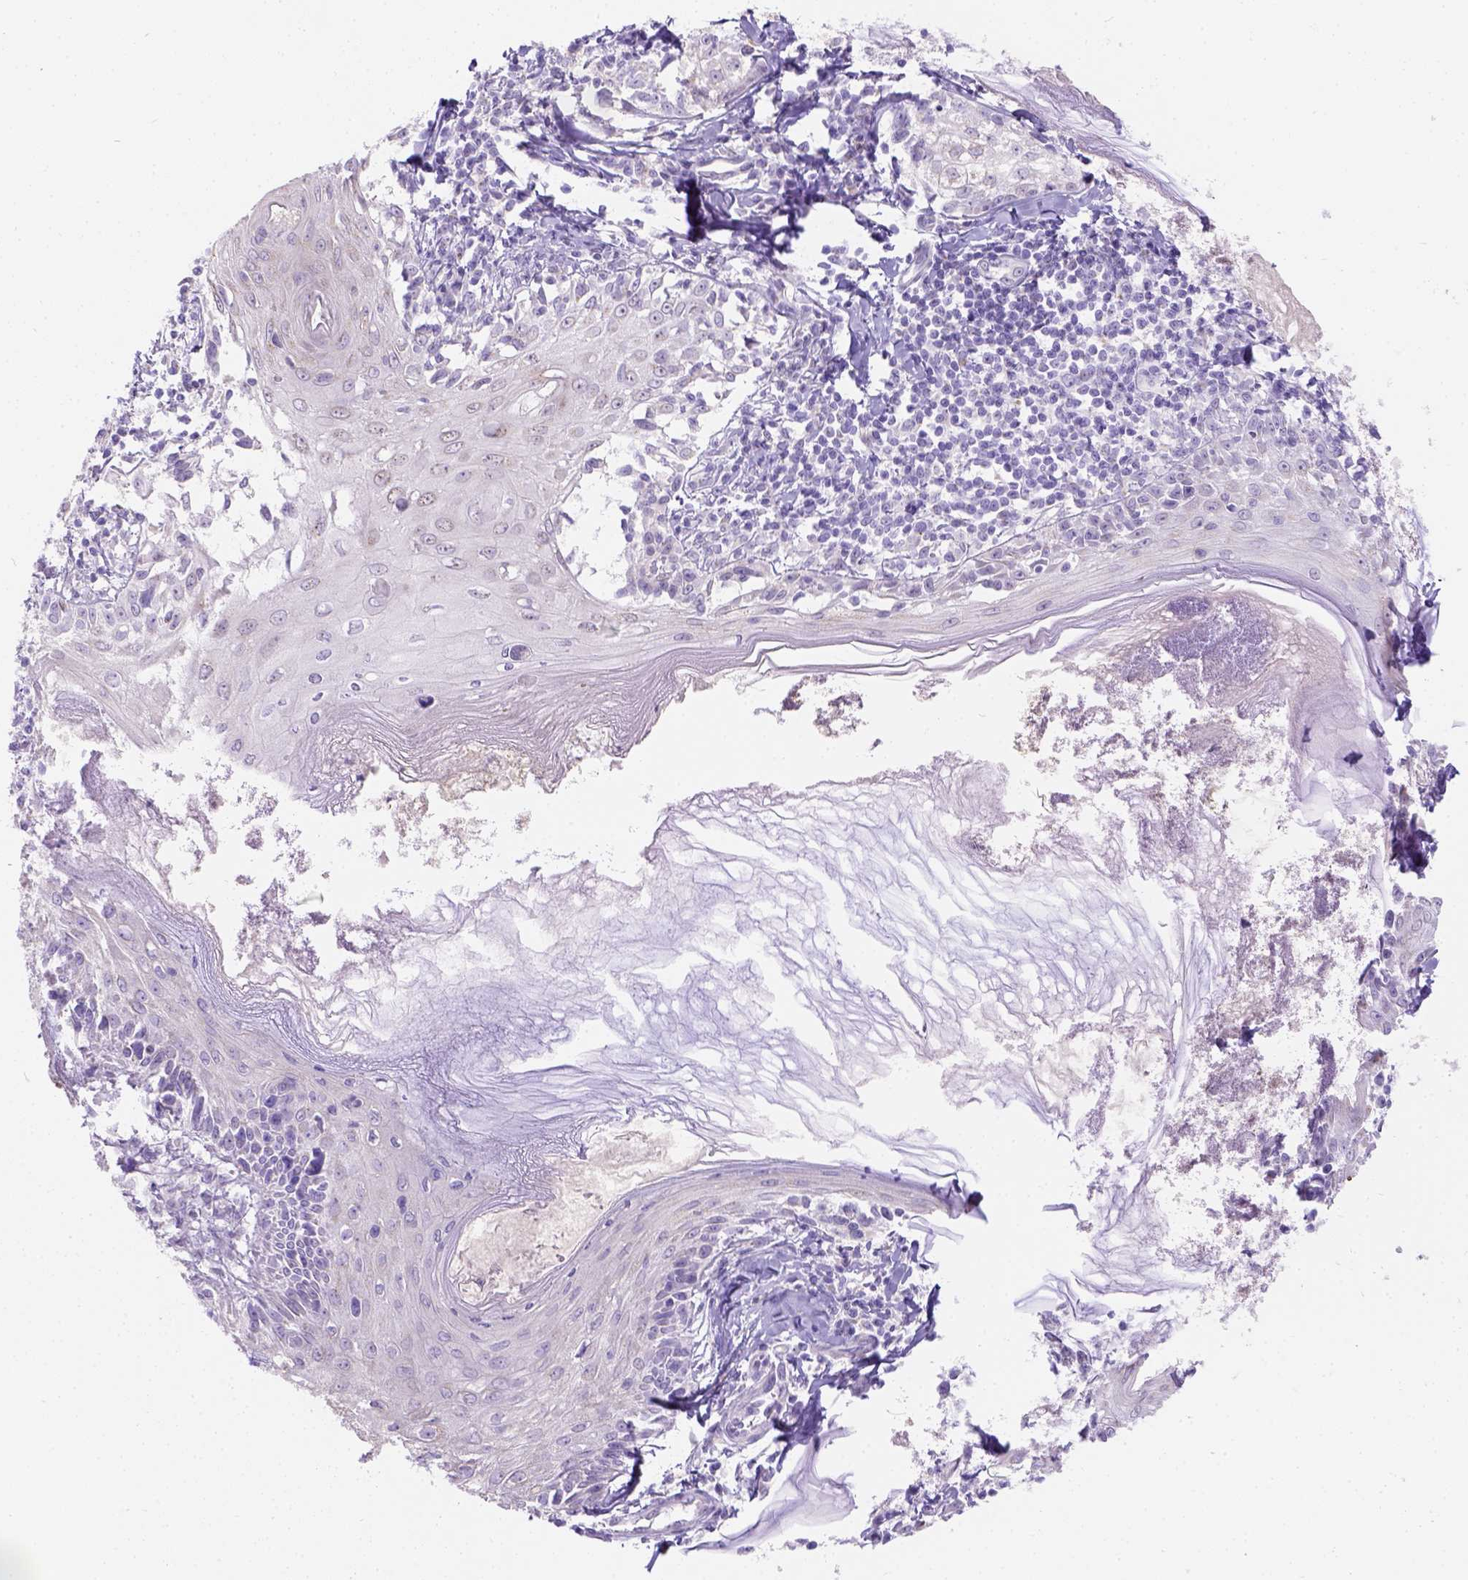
{"staining": {"intensity": "negative", "quantity": "none", "location": "none"}, "tissue": "melanoma", "cell_type": "Tumor cells", "image_type": "cancer", "snomed": [{"axis": "morphology", "description": "Malignant melanoma, NOS"}, {"axis": "topography", "description": "Skin"}], "caption": "This is a histopathology image of immunohistochemistry staining of melanoma, which shows no positivity in tumor cells.", "gene": "PHF7", "patient": {"sex": "female", "age": 86}}